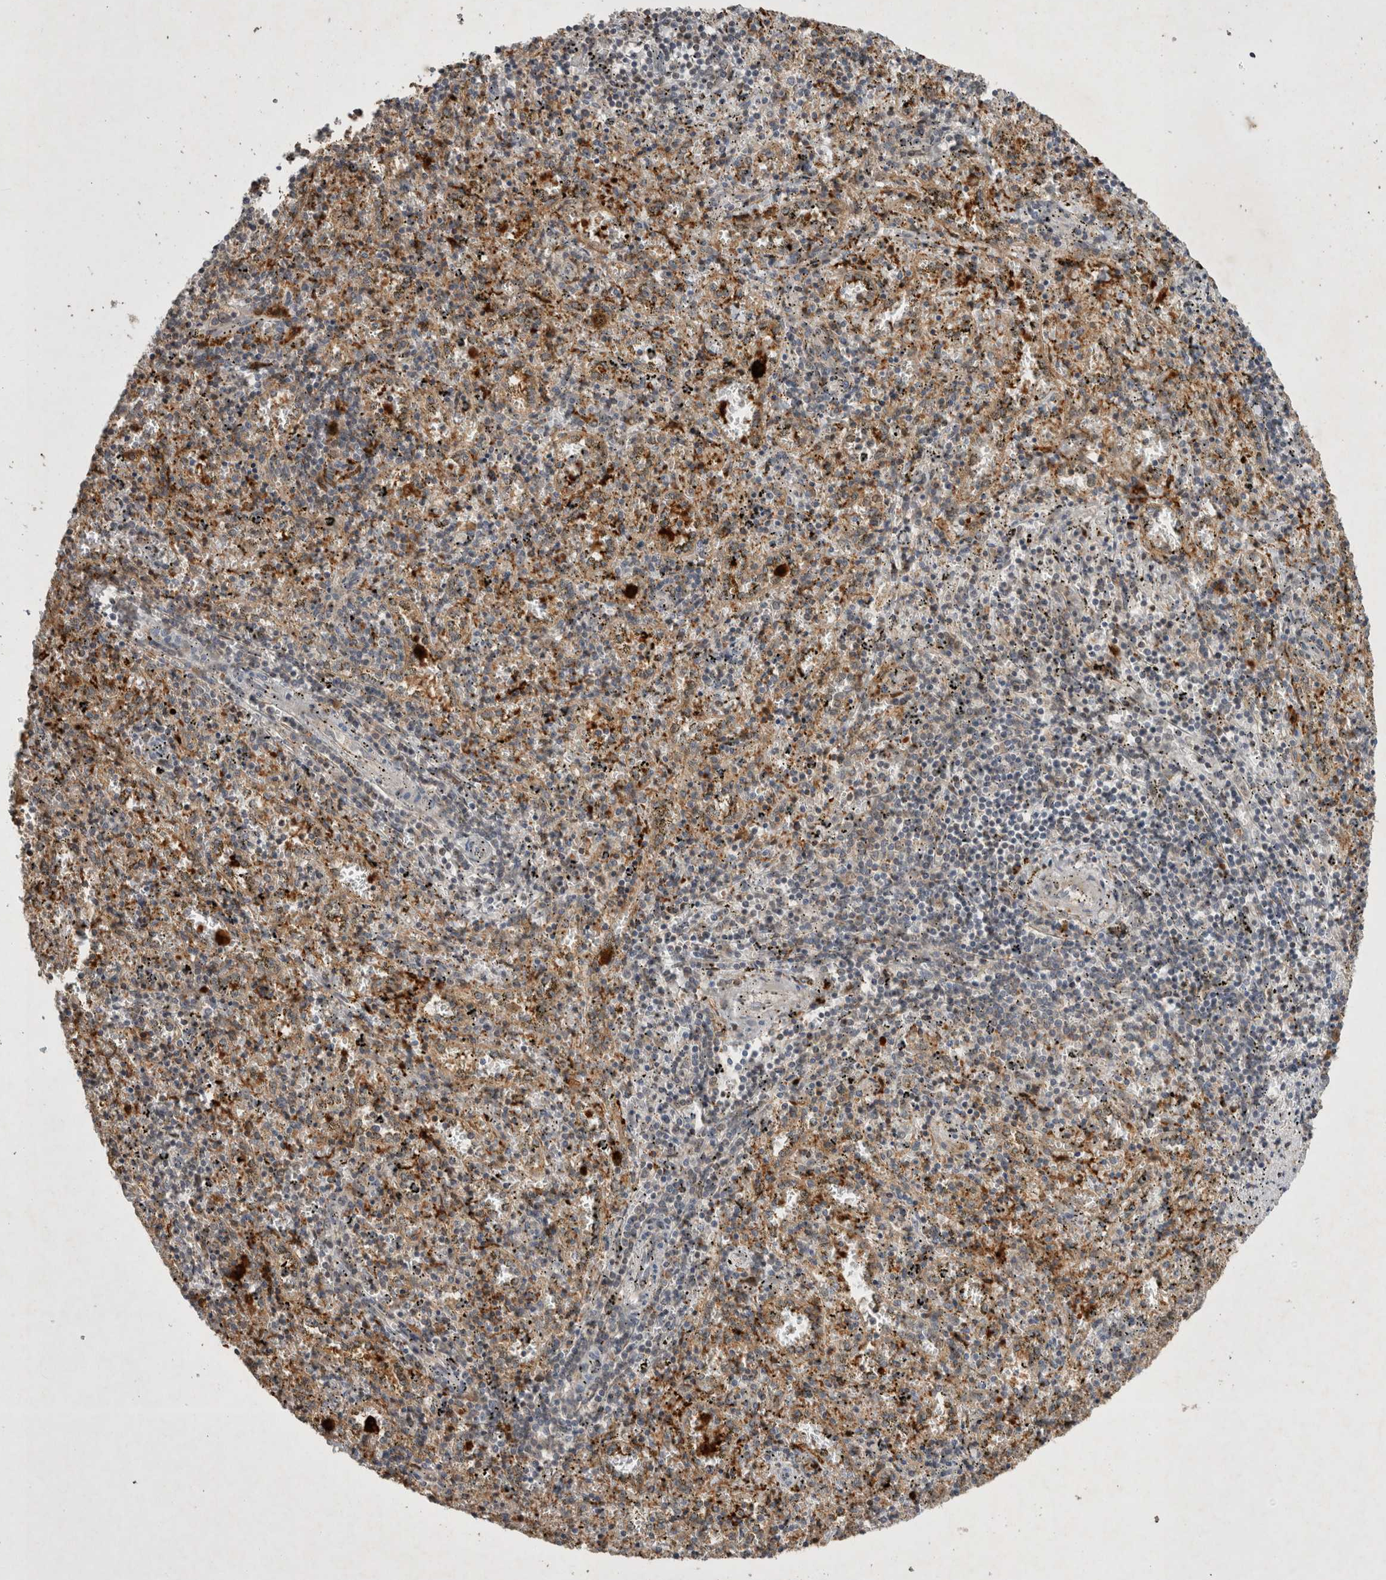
{"staining": {"intensity": "moderate", "quantity": "<25%", "location": "cytoplasmic/membranous"}, "tissue": "spleen", "cell_type": "Cells in red pulp", "image_type": "normal", "snomed": [{"axis": "morphology", "description": "Normal tissue, NOS"}, {"axis": "topography", "description": "Spleen"}], "caption": "Immunohistochemical staining of benign human spleen displays moderate cytoplasmic/membranous protein expression in about <25% of cells in red pulp.", "gene": "SERAC1", "patient": {"sex": "male", "age": 11}}